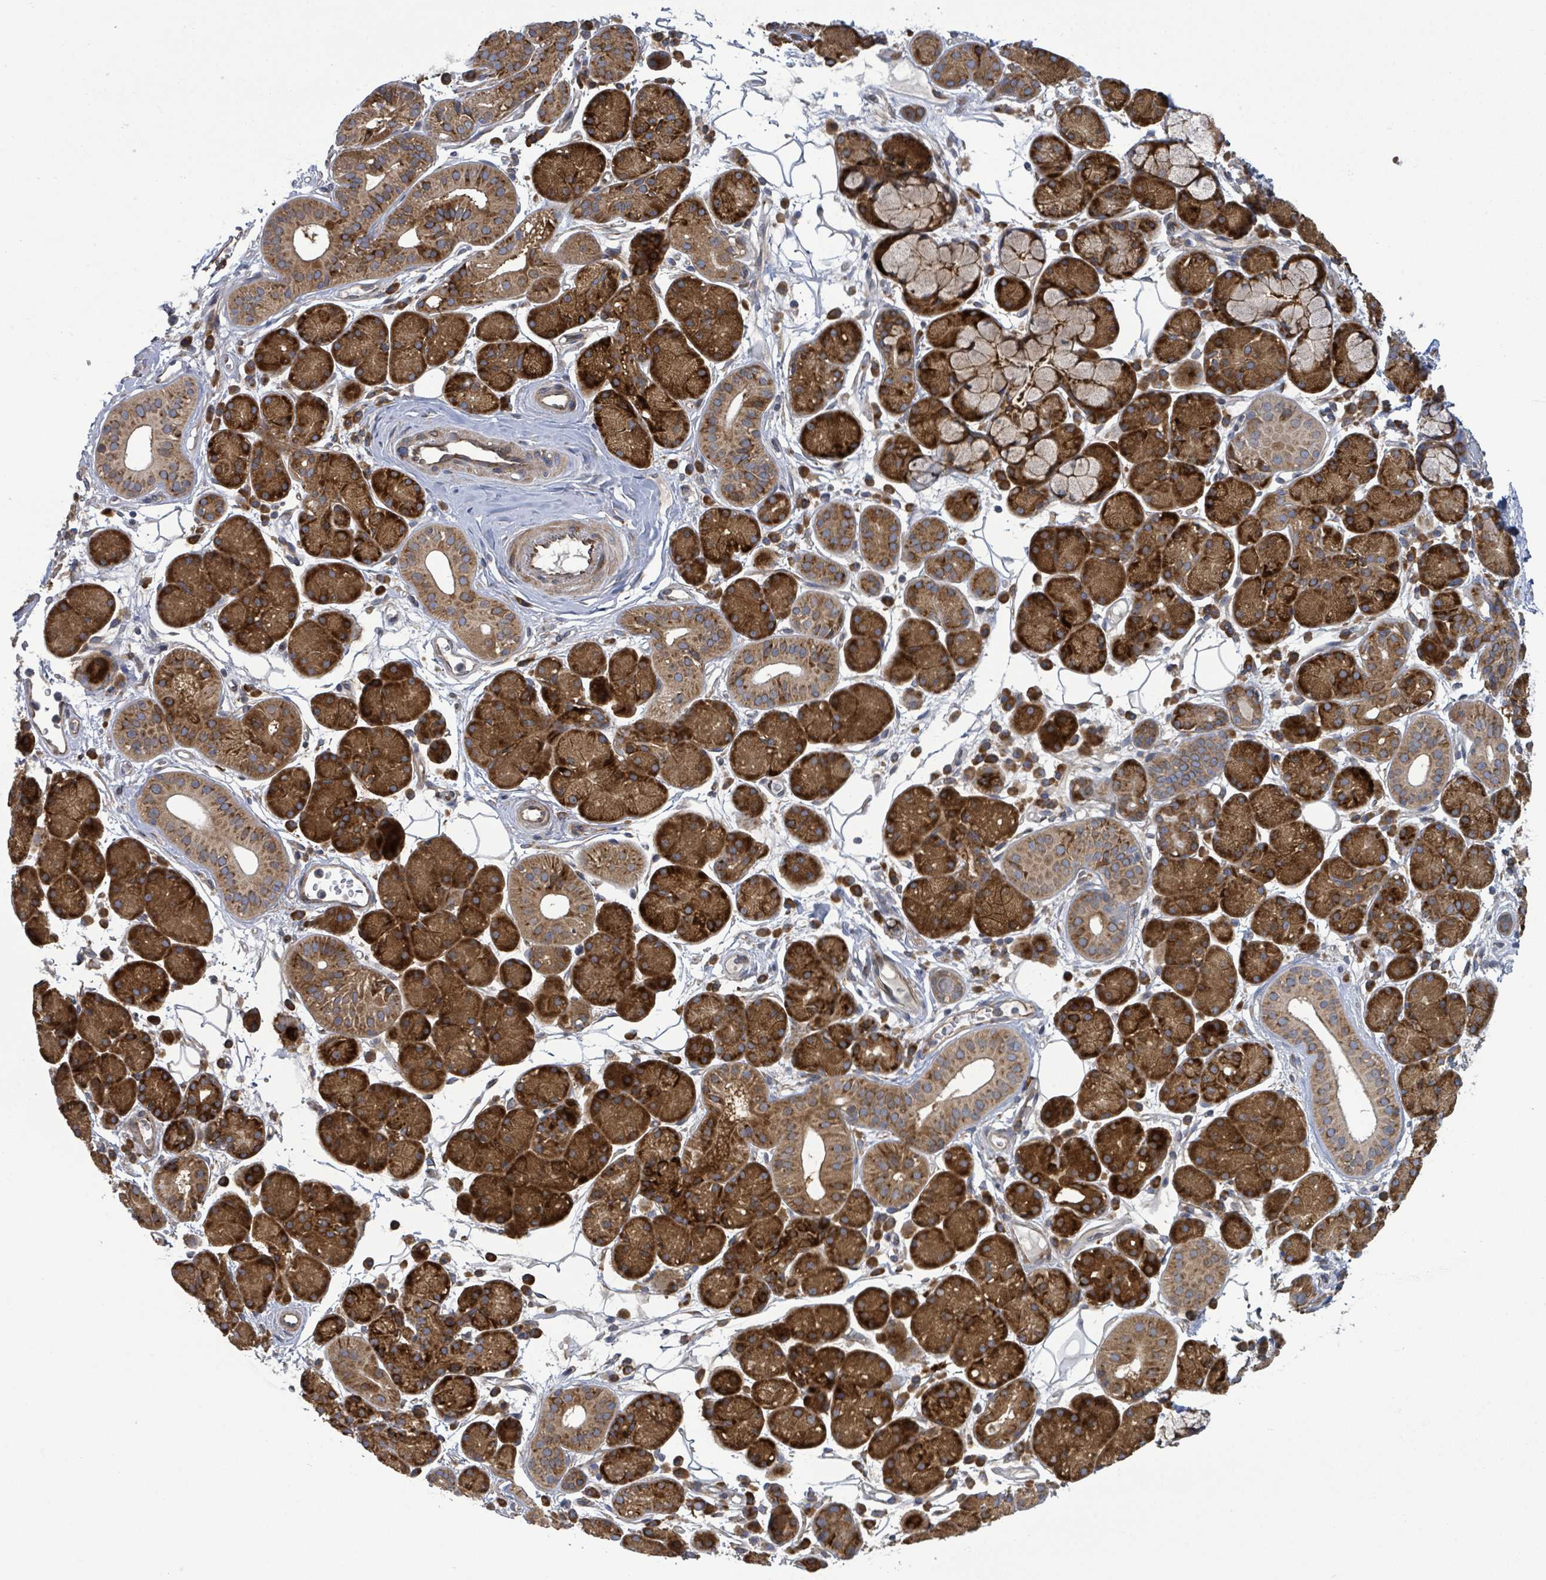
{"staining": {"intensity": "strong", "quantity": "25%-75%", "location": "cytoplasmic/membranous"}, "tissue": "salivary gland", "cell_type": "Glandular cells", "image_type": "normal", "snomed": [{"axis": "morphology", "description": "Squamous cell carcinoma, NOS"}, {"axis": "topography", "description": "Skin"}, {"axis": "topography", "description": "Head-Neck"}], "caption": "A photomicrograph showing strong cytoplasmic/membranous staining in about 25%-75% of glandular cells in unremarkable salivary gland, as visualized by brown immunohistochemical staining.", "gene": "NOMO1", "patient": {"sex": "male", "age": 80}}